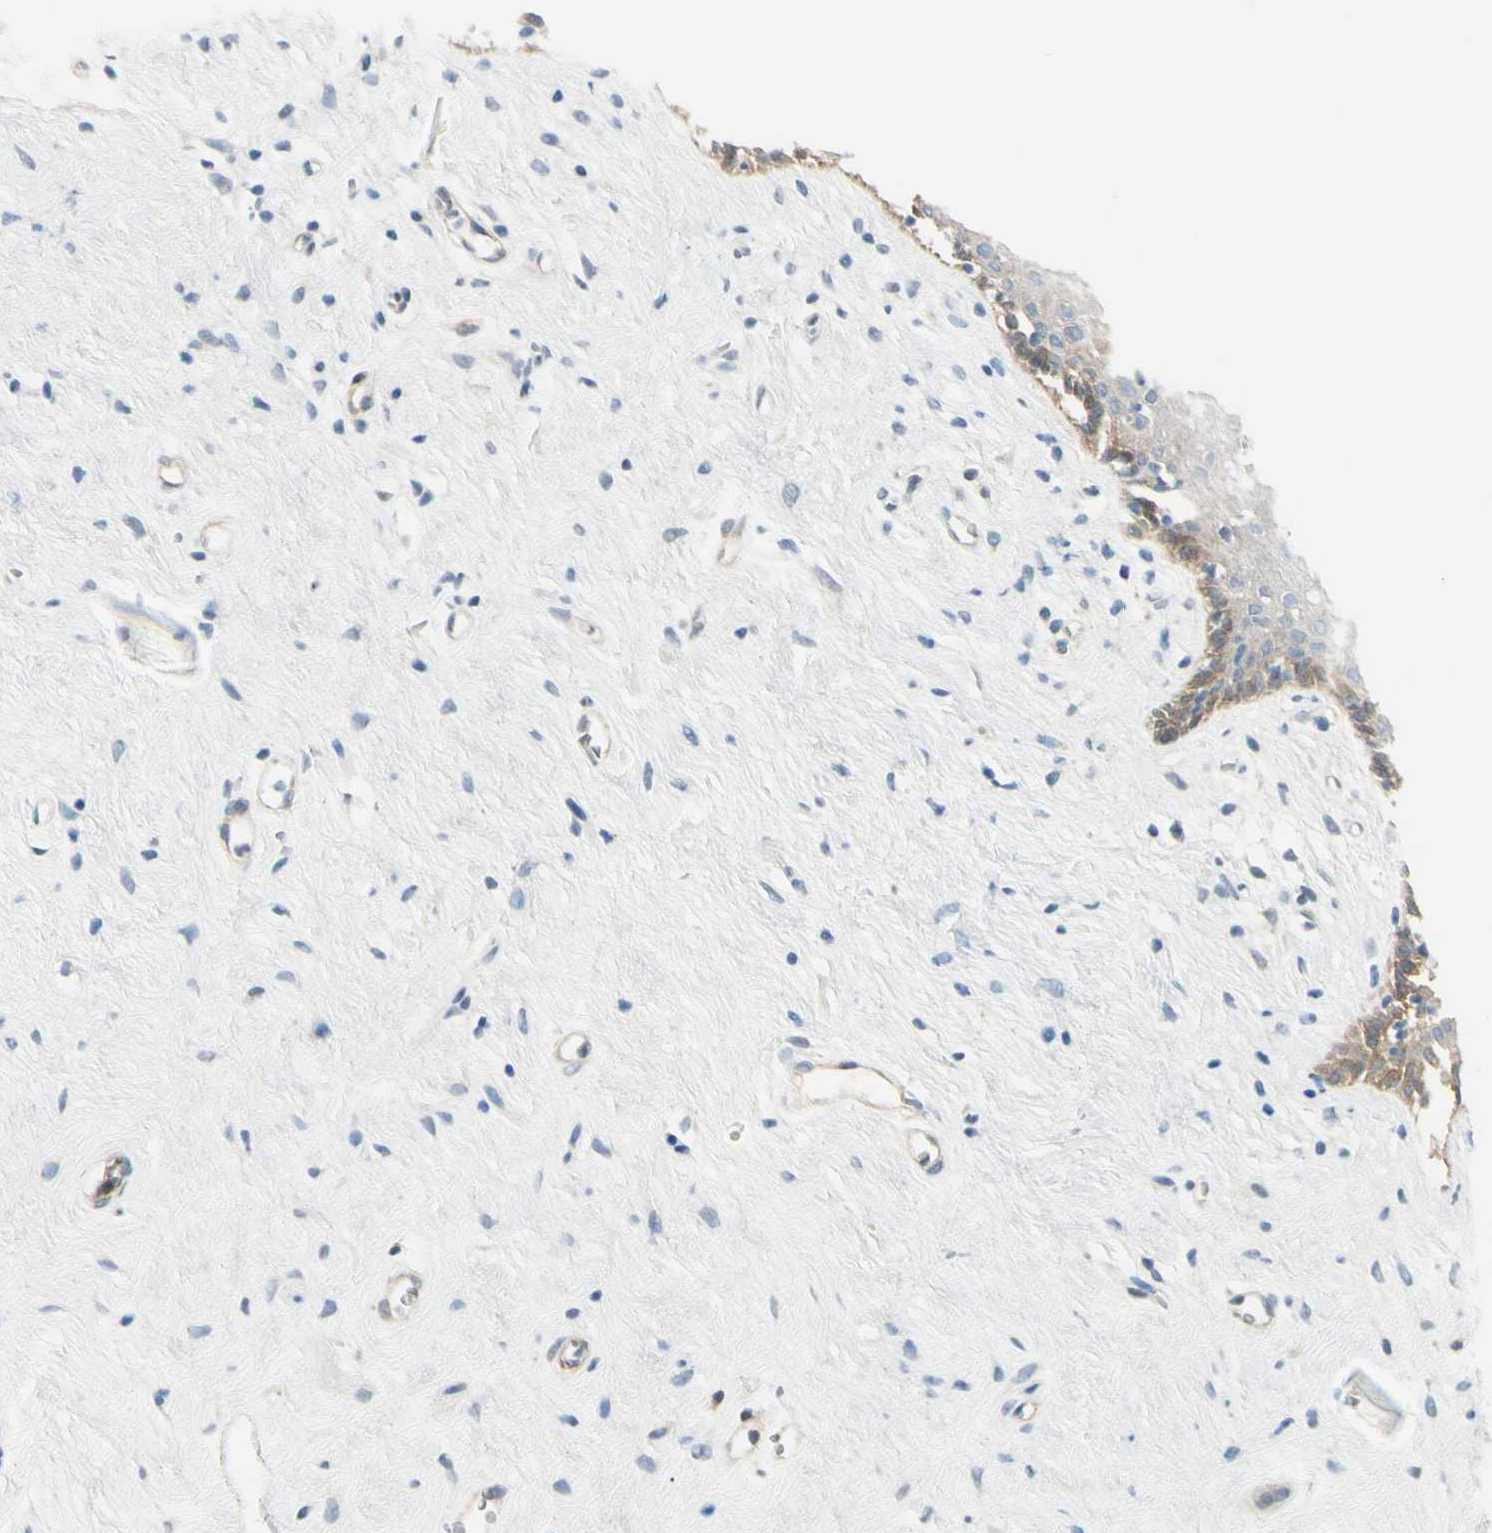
{"staining": {"intensity": "moderate", "quantity": "<25%", "location": "cytoplasmic/membranous"}, "tissue": "vagina", "cell_type": "Squamous epithelial cells", "image_type": "normal", "snomed": [{"axis": "morphology", "description": "Normal tissue, NOS"}, {"axis": "topography", "description": "Vagina"}], "caption": "Immunohistochemistry staining of benign vagina, which reveals low levels of moderate cytoplasmic/membranous positivity in approximately <25% of squamous epithelial cells indicating moderate cytoplasmic/membranous protein expression. The staining was performed using DAB (brown) for protein detection and nuclei were counterstained in hematoxylin (blue).", "gene": "FHL2", "patient": {"sex": "female", "age": 44}}